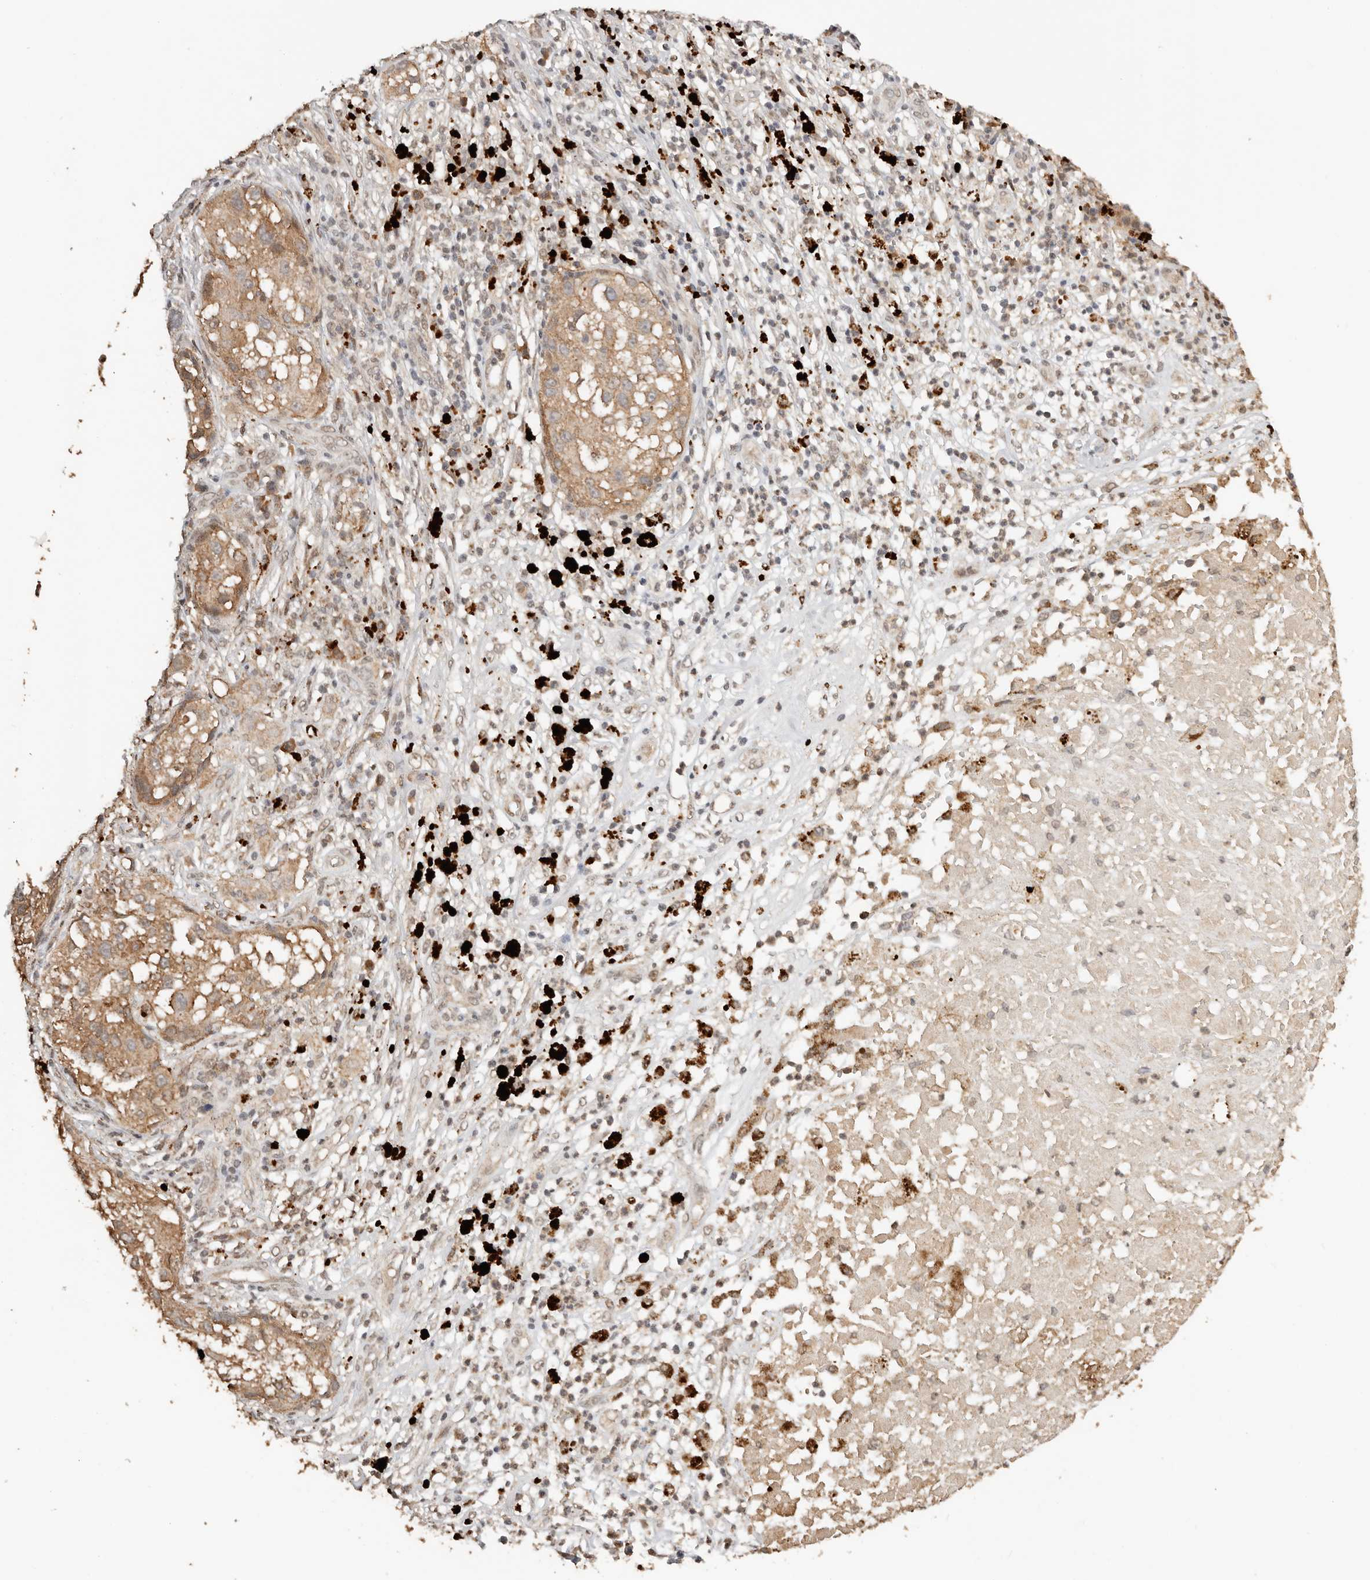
{"staining": {"intensity": "moderate", "quantity": ">75%", "location": "cytoplasmic/membranous"}, "tissue": "melanoma", "cell_type": "Tumor cells", "image_type": "cancer", "snomed": [{"axis": "morphology", "description": "Necrosis, NOS"}, {"axis": "morphology", "description": "Malignant melanoma, NOS"}, {"axis": "topography", "description": "Skin"}], "caption": "Melanoma stained for a protein (brown) exhibits moderate cytoplasmic/membranous positive expression in about >75% of tumor cells.", "gene": "SEC14L1", "patient": {"sex": "female", "age": 87}}